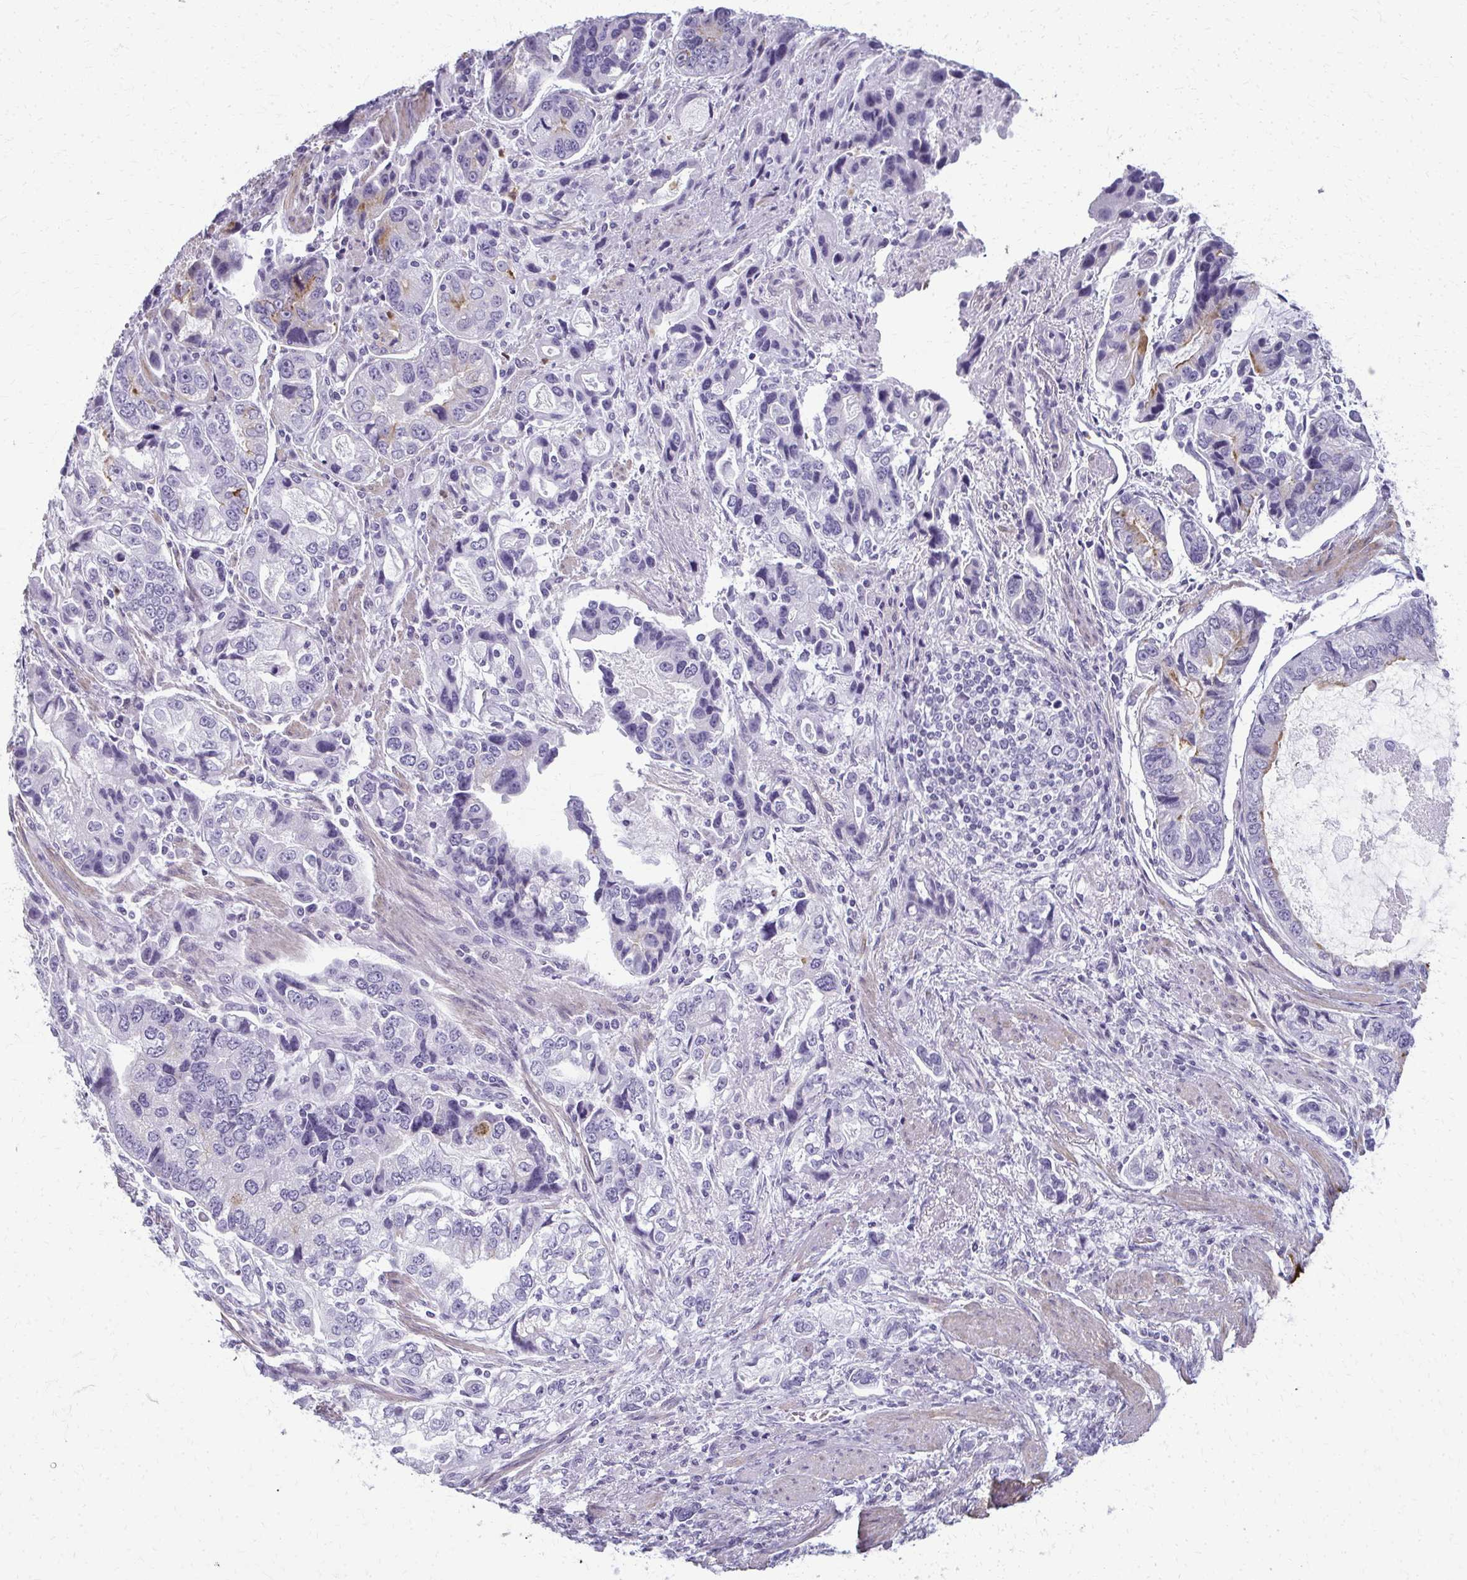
{"staining": {"intensity": "negative", "quantity": "none", "location": "none"}, "tissue": "stomach cancer", "cell_type": "Tumor cells", "image_type": "cancer", "snomed": [{"axis": "morphology", "description": "Adenocarcinoma, NOS"}, {"axis": "topography", "description": "Stomach, lower"}], "caption": "Immunohistochemistry micrograph of neoplastic tissue: stomach cancer (adenocarcinoma) stained with DAB (3,3'-diaminobenzidine) demonstrates no significant protein staining in tumor cells. (DAB (3,3'-diaminobenzidine) IHC, high magnification).", "gene": "CA3", "patient": {"sex": "female", "age": 93}}